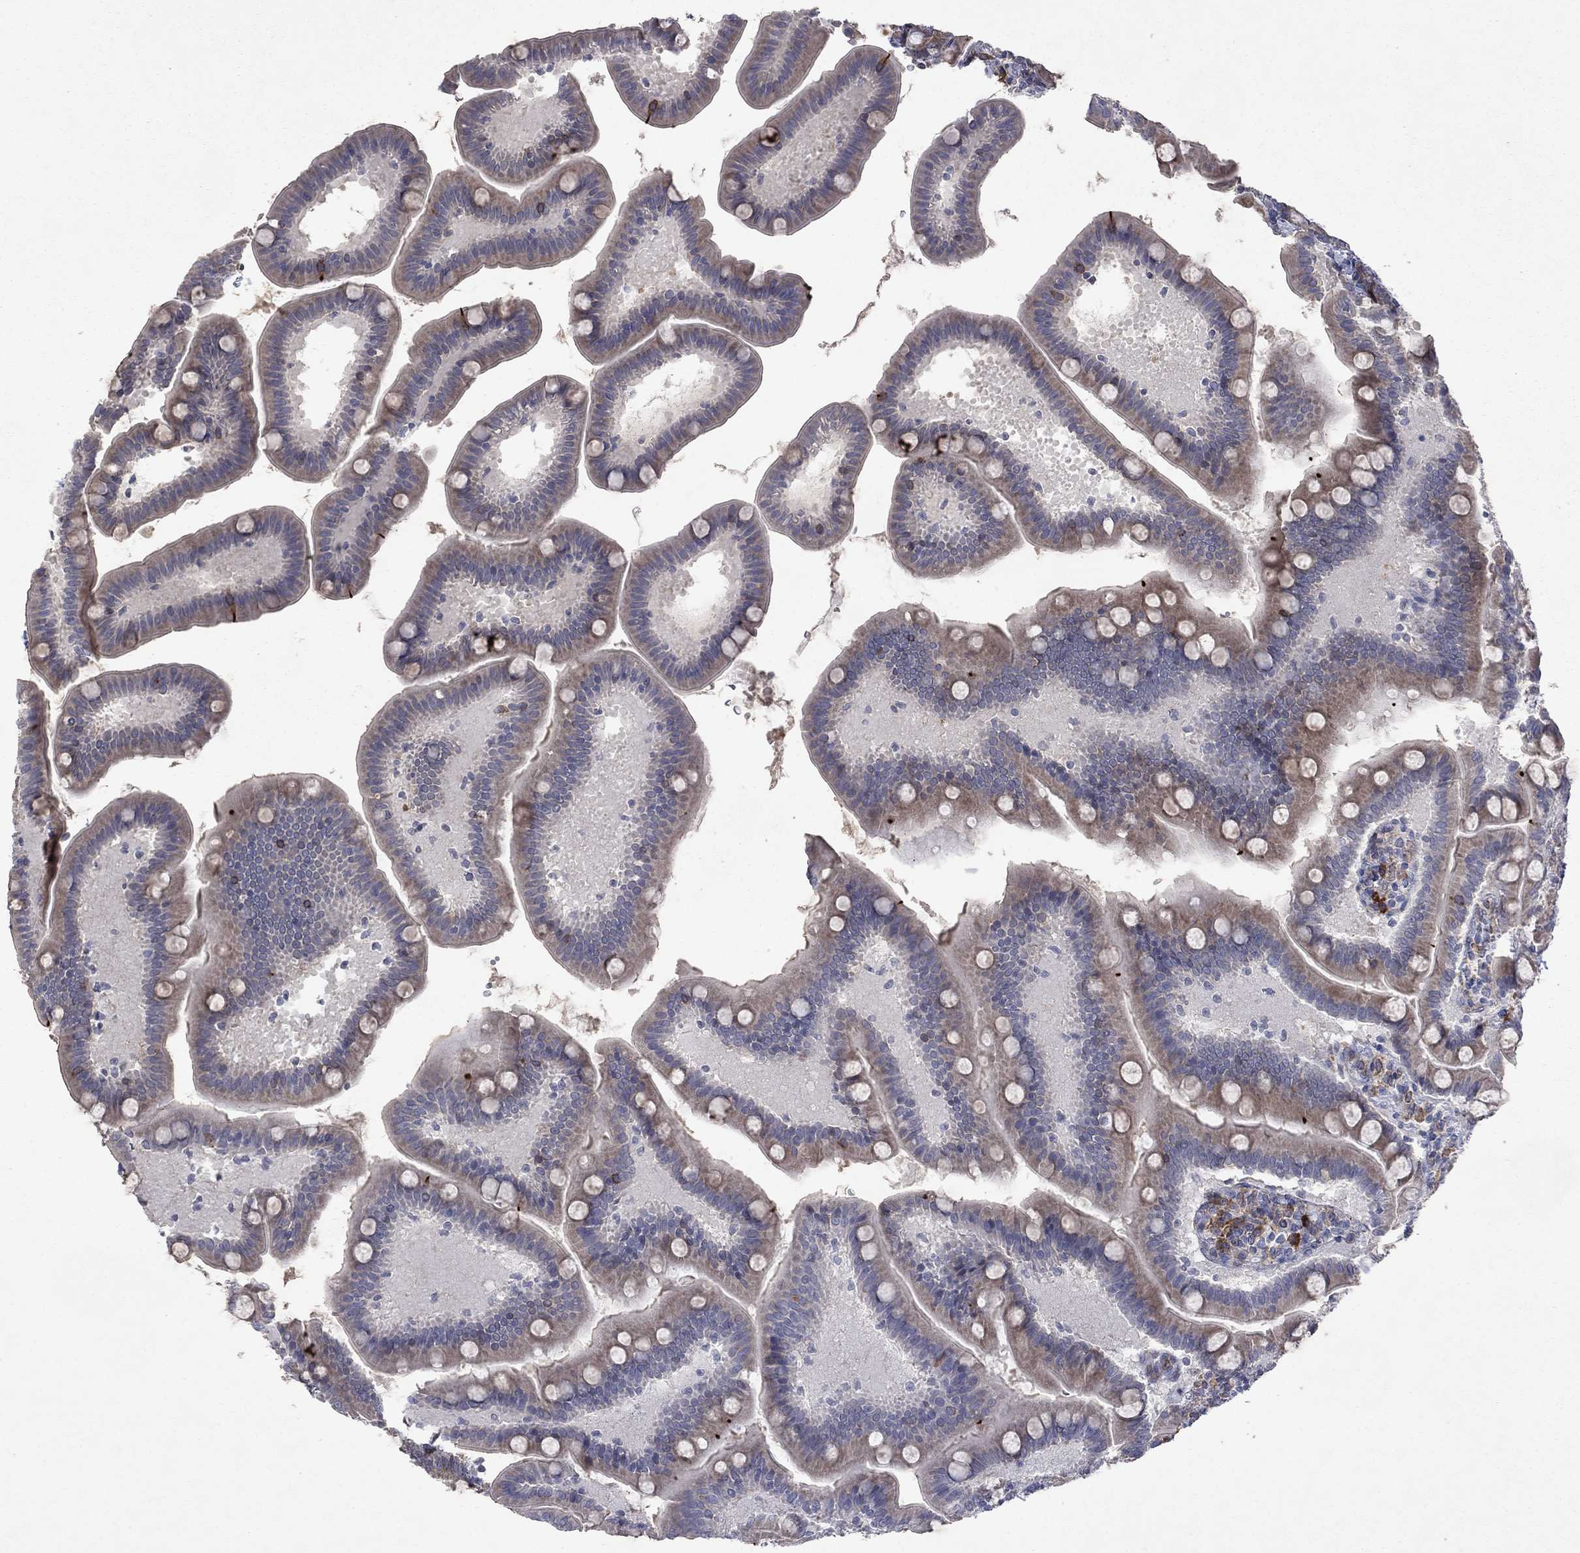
{"staining": {"intensity": "moderate", "quantity": "25%-75%", "location": "cytoplasmic/membranous"}, "tissue": "small intestine", "cell_type": "Glandular cells", "image_type": "normal", "snomed": [{"axis": "morphology", "description": "Normal tissue, NOS"}, {"axis": "topography", "description": "Small intestine"}], "caption": "The photomicrograph demonstrates a brown stain indicating the presence of a protein in the cytoplasmic/membranous of glandular cells in small intestine. Using DAB (3,3'-diaminobenzidine) (brown) and hematoxylin (blue) stains, captured at high magnification using brightfield microscopy.", "gene": "TMEM97", "patient": {"sex": "male", "age": 66}}